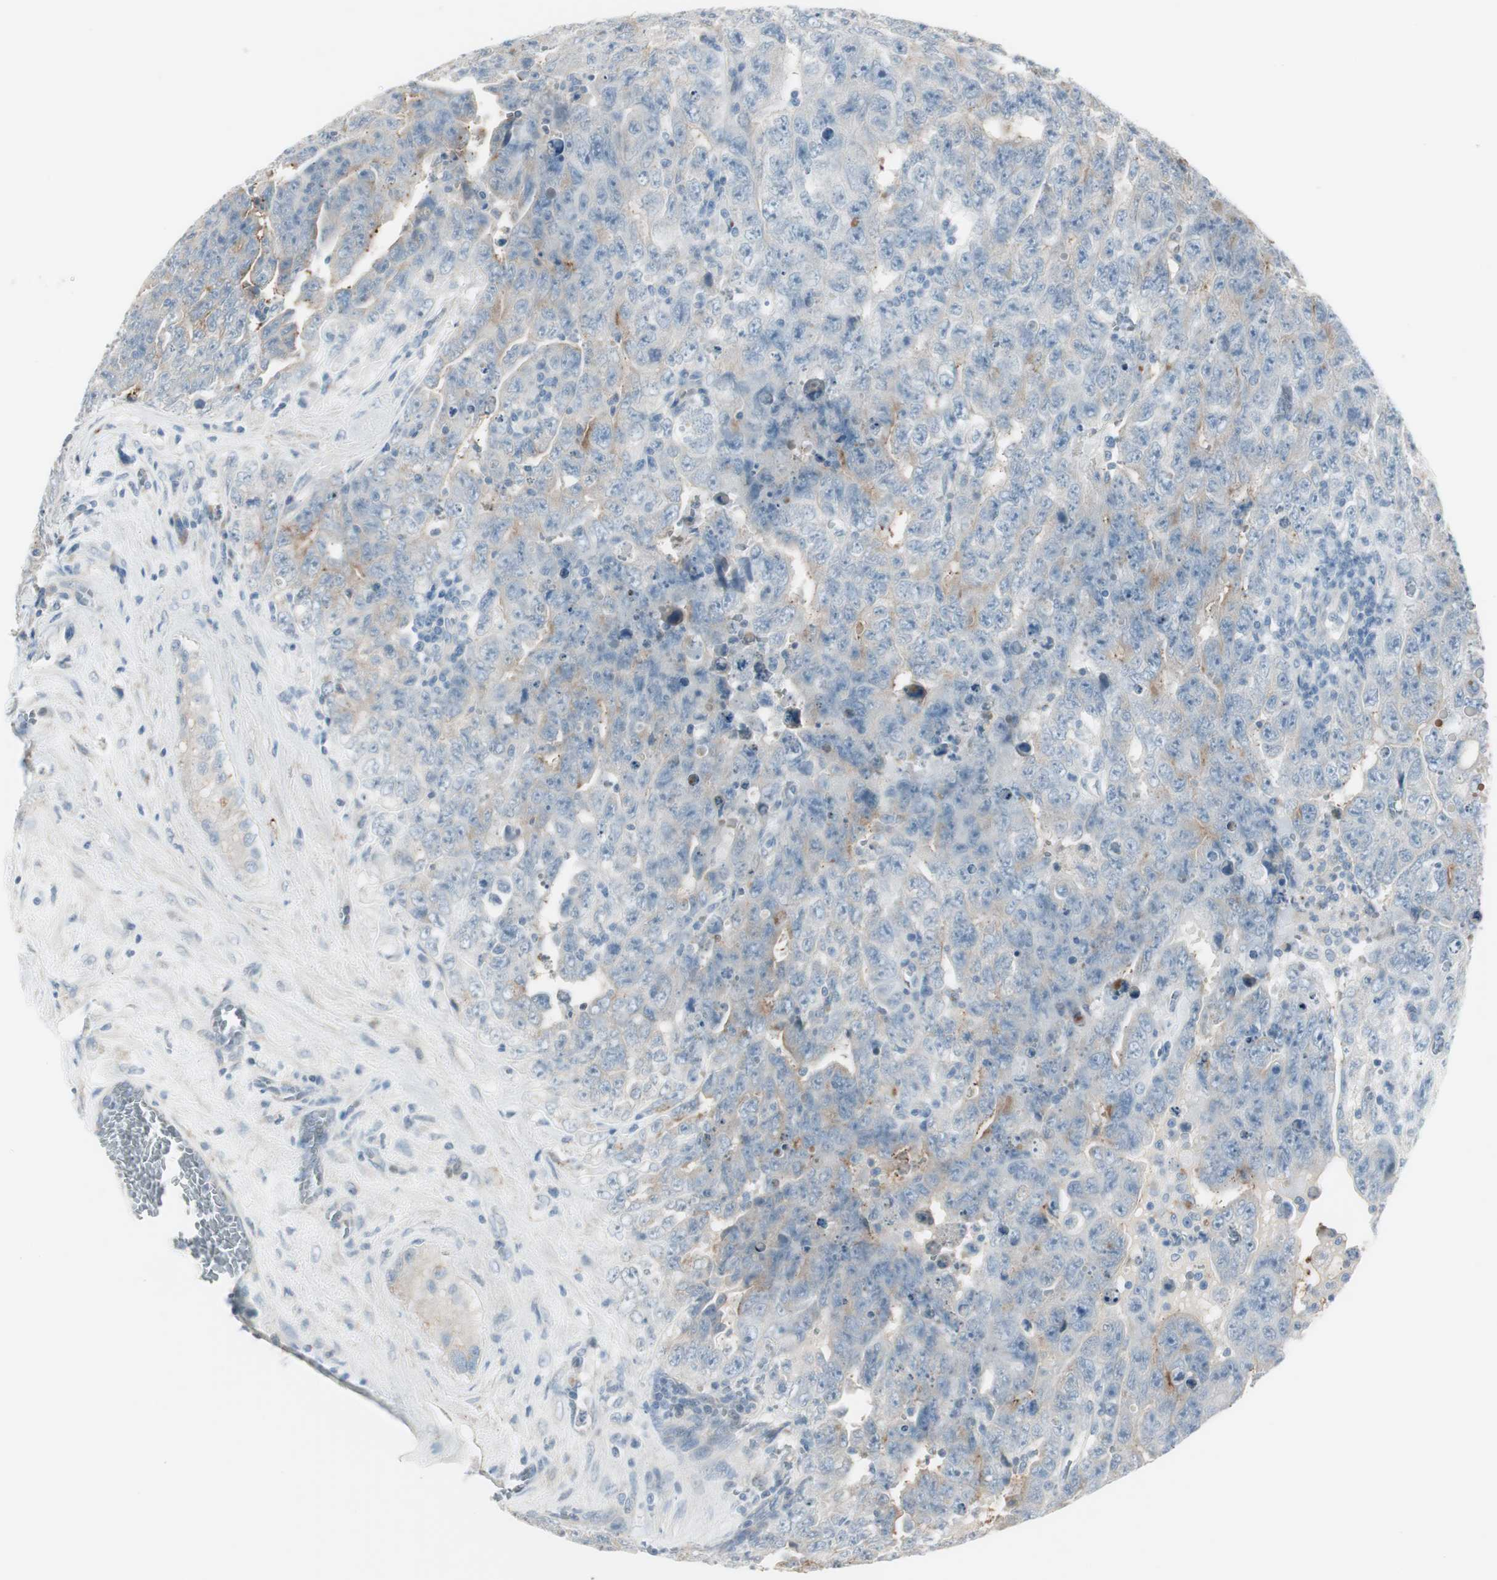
{"staining": {"intensity": "weak", "quantity": "<25%", "location": "cytoplasmic/membranous"}, "tissue": "testis cancer", "cell_type": "Tumor cells", "image_type": "cancer", "snomed": [{"axis": "morphology", "description": "Carcinoma, Embryonal, NOS"}, {"axis": "topography", "description": "Testis"}], "caption": "Immunohistochemistry image of neoplastic tissue: human testis embryonal carcinoma stained with DAB (3,3'-diaminobenzidine) exhibits no significant protein positivity in tumor cells.", "gene": "CACNA2D1", "patient": {"sex": "male", "age": 28}}